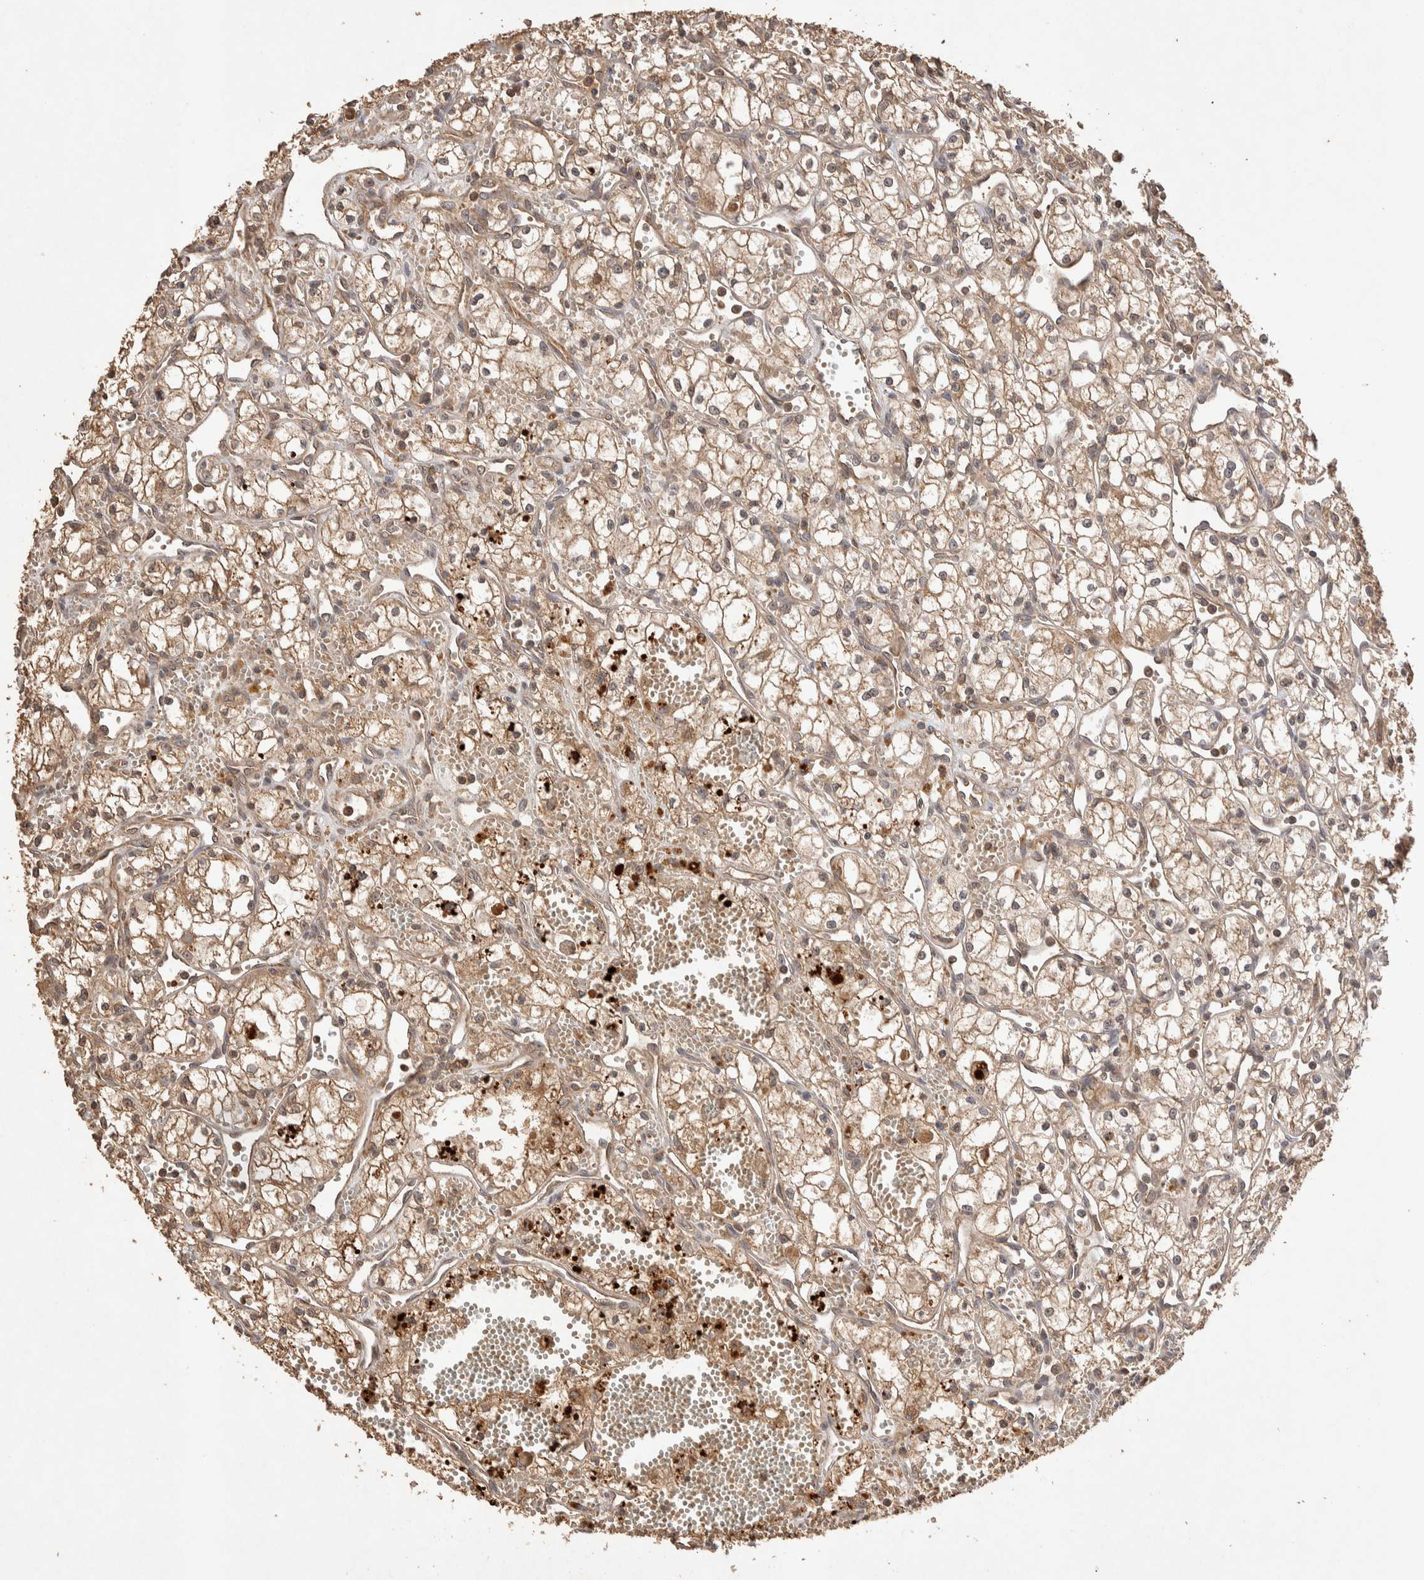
{"staining": {"intensity": "moderate", "quantity": ">75%", "location": "cytoplasmic/membranous"}, "tissue": "renal cancer", "cell_type": "Tumor cells", "image_type": "cancer", "snomed": [{"axis": "morphology", "description": "Adenocarcinoma, NOS"}, {"axis": "topography", "description": "Kidney"}], "caption": "There is medium levels of moderate cytoplasmic/membranous staining in tumor cells of renal adenocarcinoma, as demonstrated by immunohistochemical staining (brown color).", "gene": "NSMAF", "patient": {"sex": "male", "age": 59}}